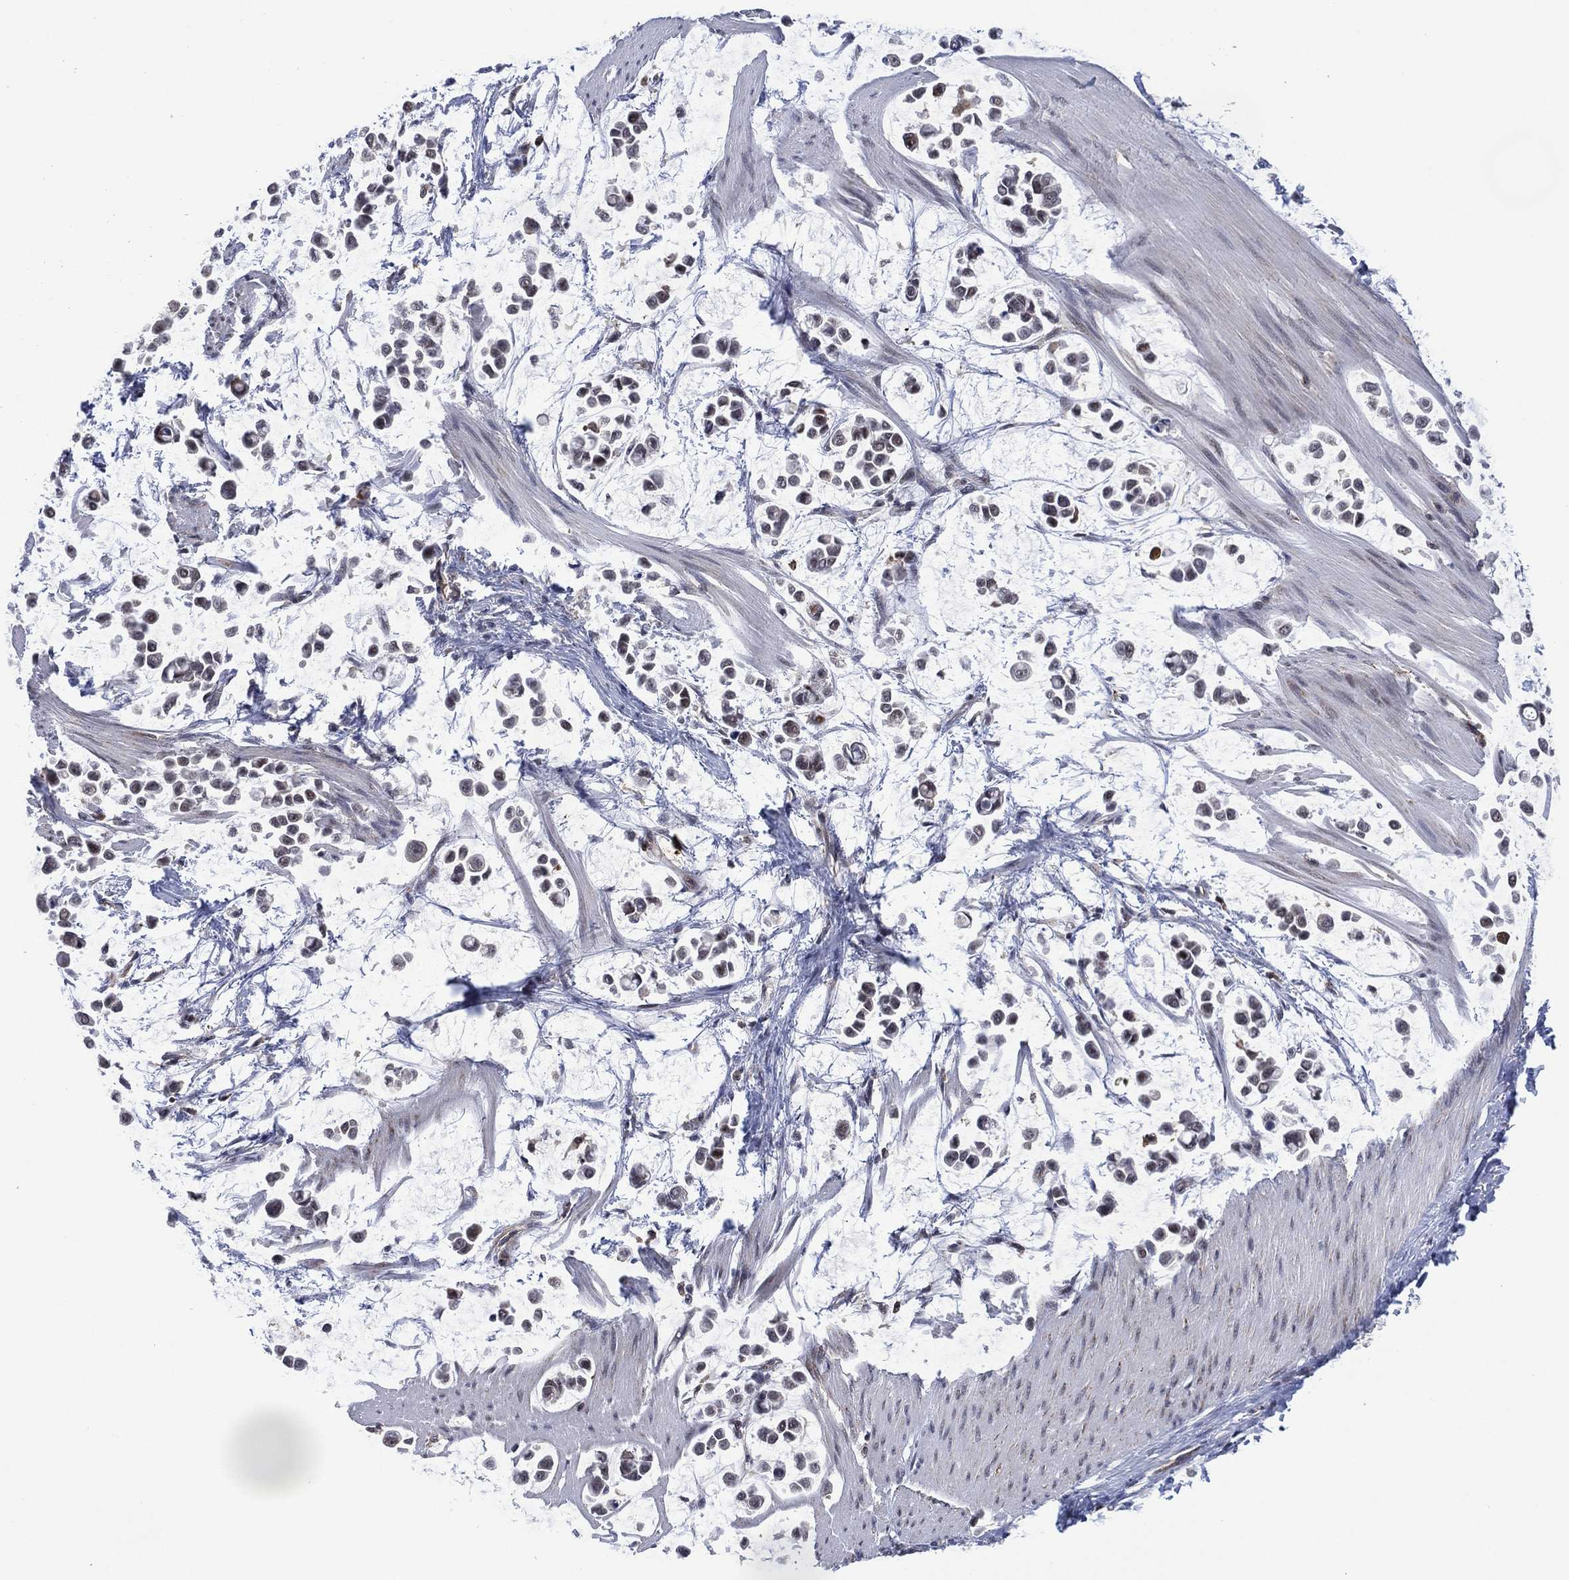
{"staining": {"intensity": "negative", "quantity": "none", "location": "none"}, "tissue": "stomach cancer", "cell_type": "Tumor cells", "image_type": "cancer", "snomed": [{"axis": "morphology", "description": "Adenocarcinoma, NOS"}, {"axis": "topography", "description": "Stomach"}], "caption": "A high-resolution micrograph shows IHC staining of adenocarcinoma (stomach), which shows no significant staining in tumor cells.", "gene": "DPP4", "patient": {"sex": "male", "age": 82}}